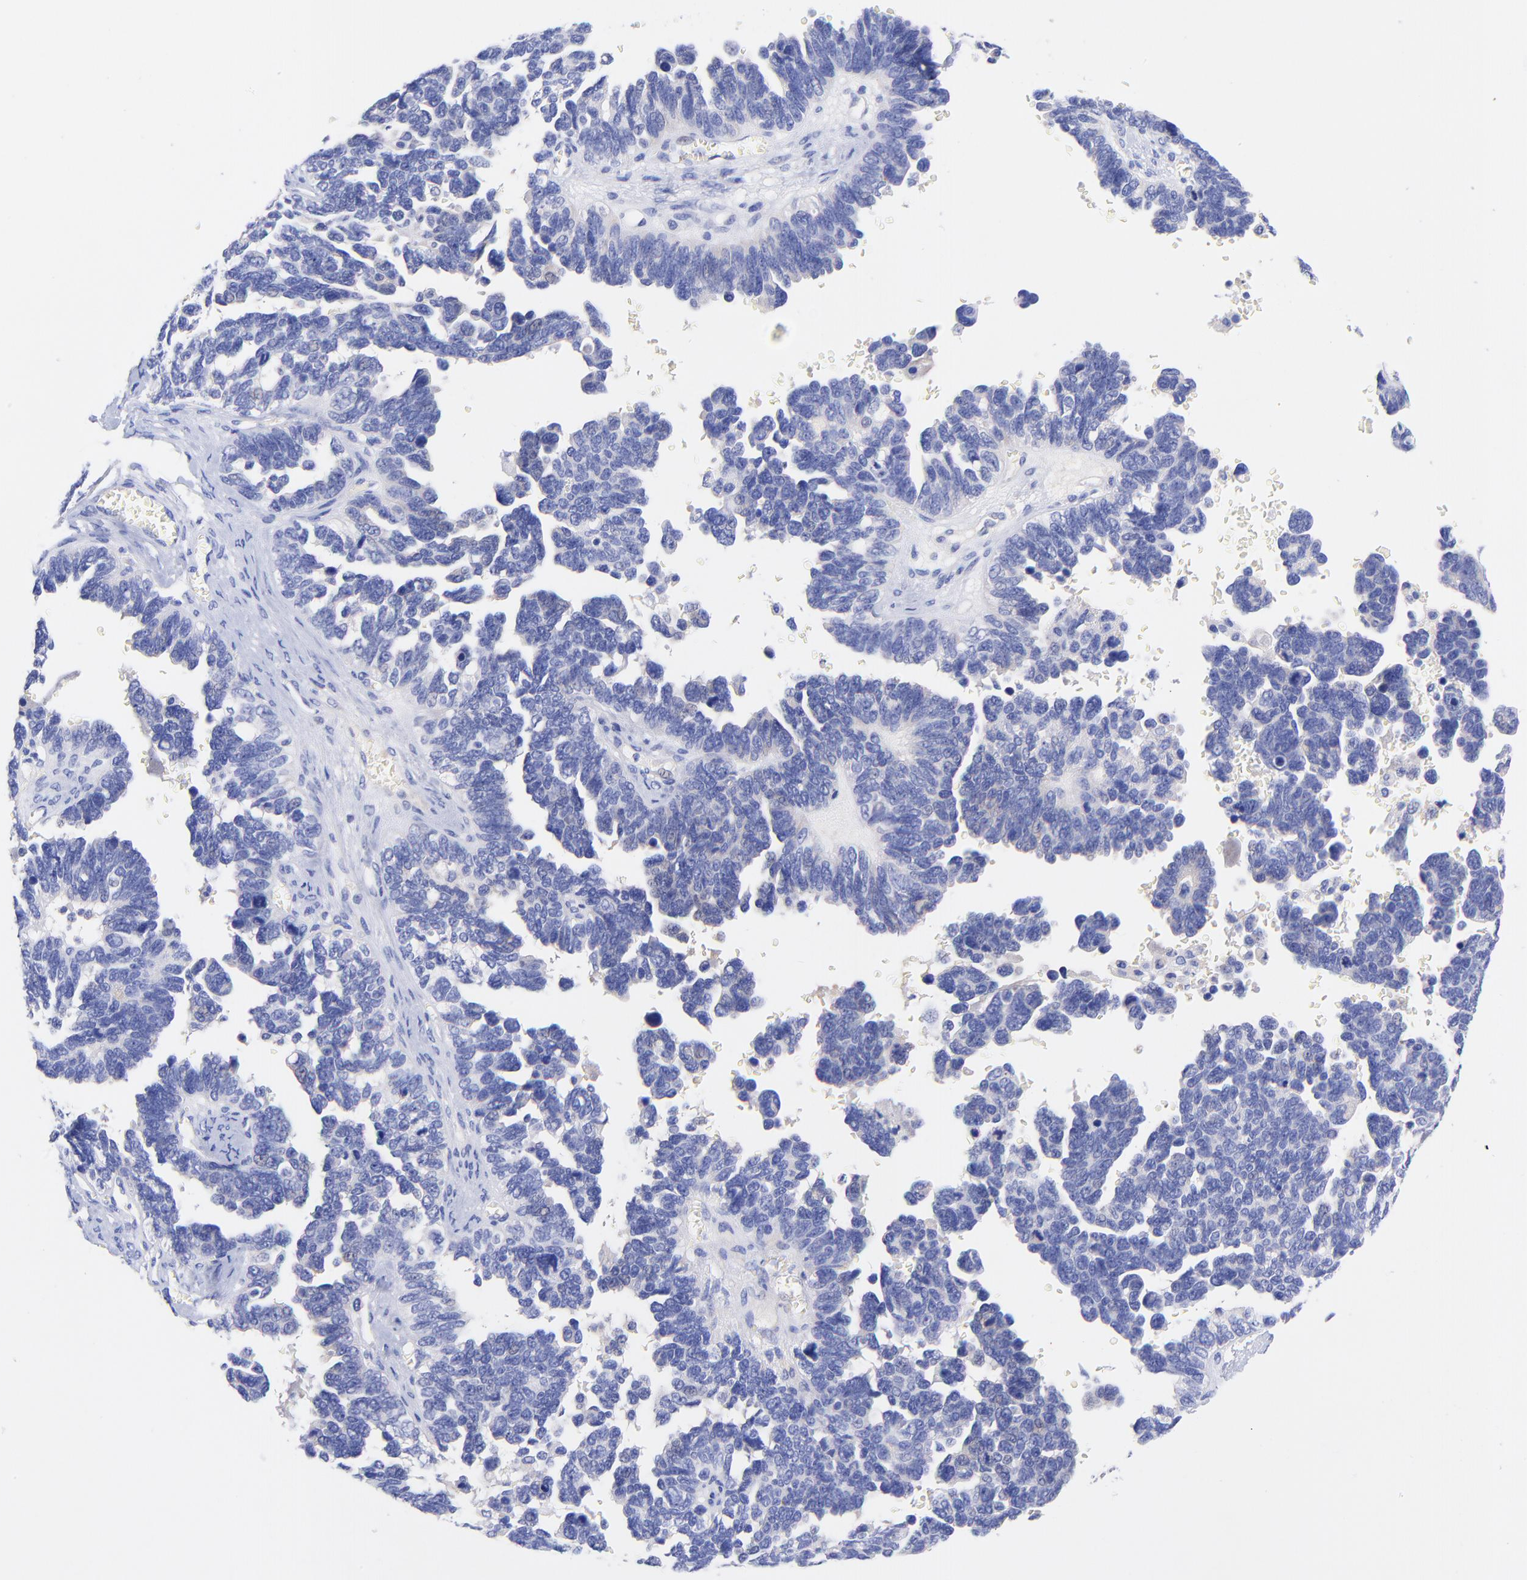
{"staining": {"intensity": "negative", "quantity": "none", "location": "none"}, "tissue": "ovarian cancer", "cell_type": "Tumor cells", "image_type": "cancer", "snomed": [{"axis": "morphology", "description": "Cystadenocarcinoma, serous, NOS"}, {"axis": "topography", "description": "Ovary"}], "caption": "There is no significant staining in tumor cells of ovarian serous cystadenocarcinoma.", "gene": "GPHN", "patient": {"sex": "female", "age": 69}}